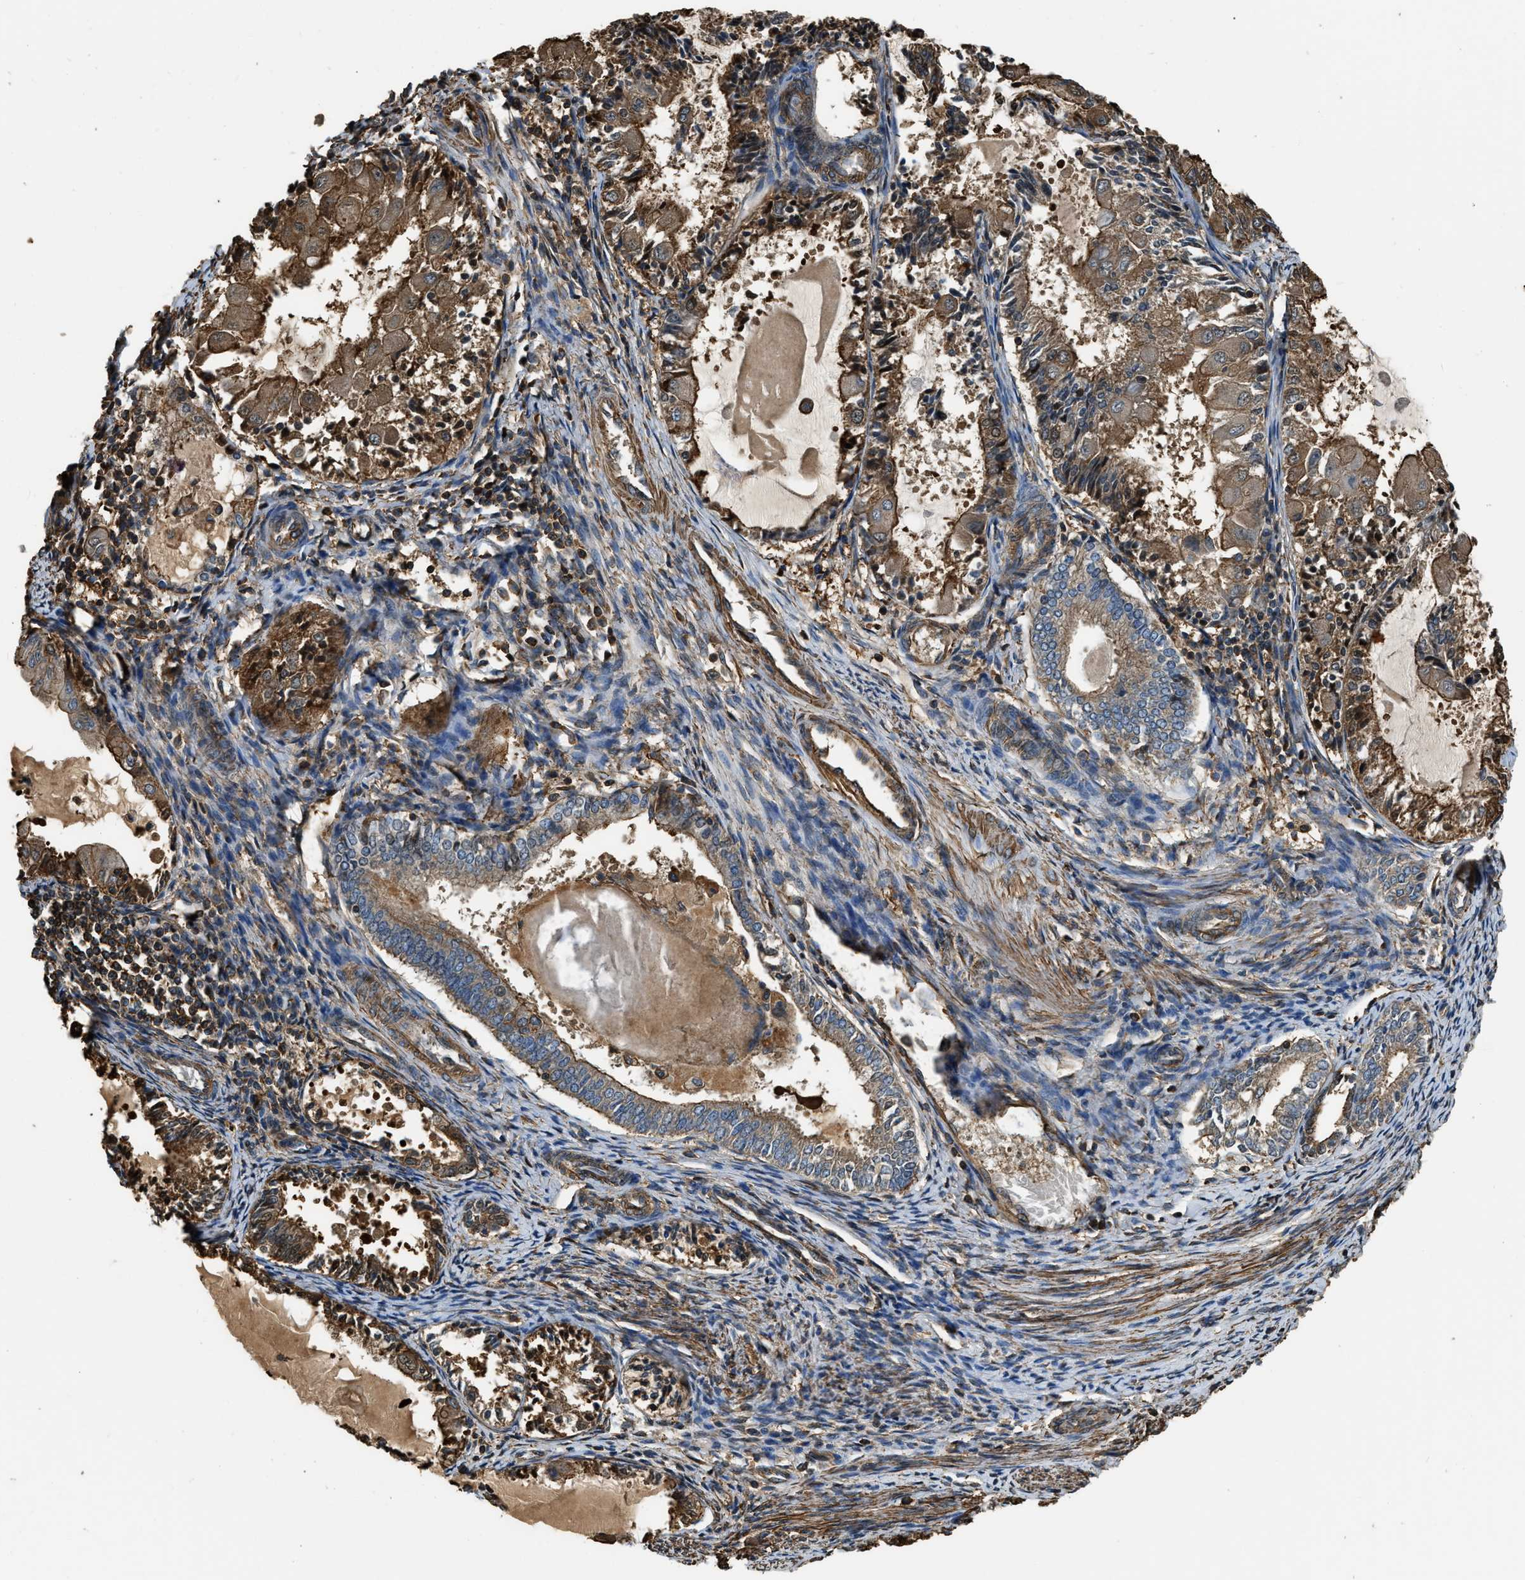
{"staining": {"intensity": "moderate", "quantity": ">75%", "location": "cytoplasmic/membranous"}, "tissue": "endometrial cancer", "cell_type": "Tumor cells", "image_type": "cancer", "snomed": [{"axis": "morphology", "description": "Adenocarcinoma, NOS"}, {"axis": "topography", "description": "Endometrium"}], "caption": "A brown stain shows moderate cytoplasmic/membranous positivity of a protein in adenocarcinoma (endometrial) tumor cells.", "gene": "YARS1", "patient": {"sex": "female", "age": 81}}